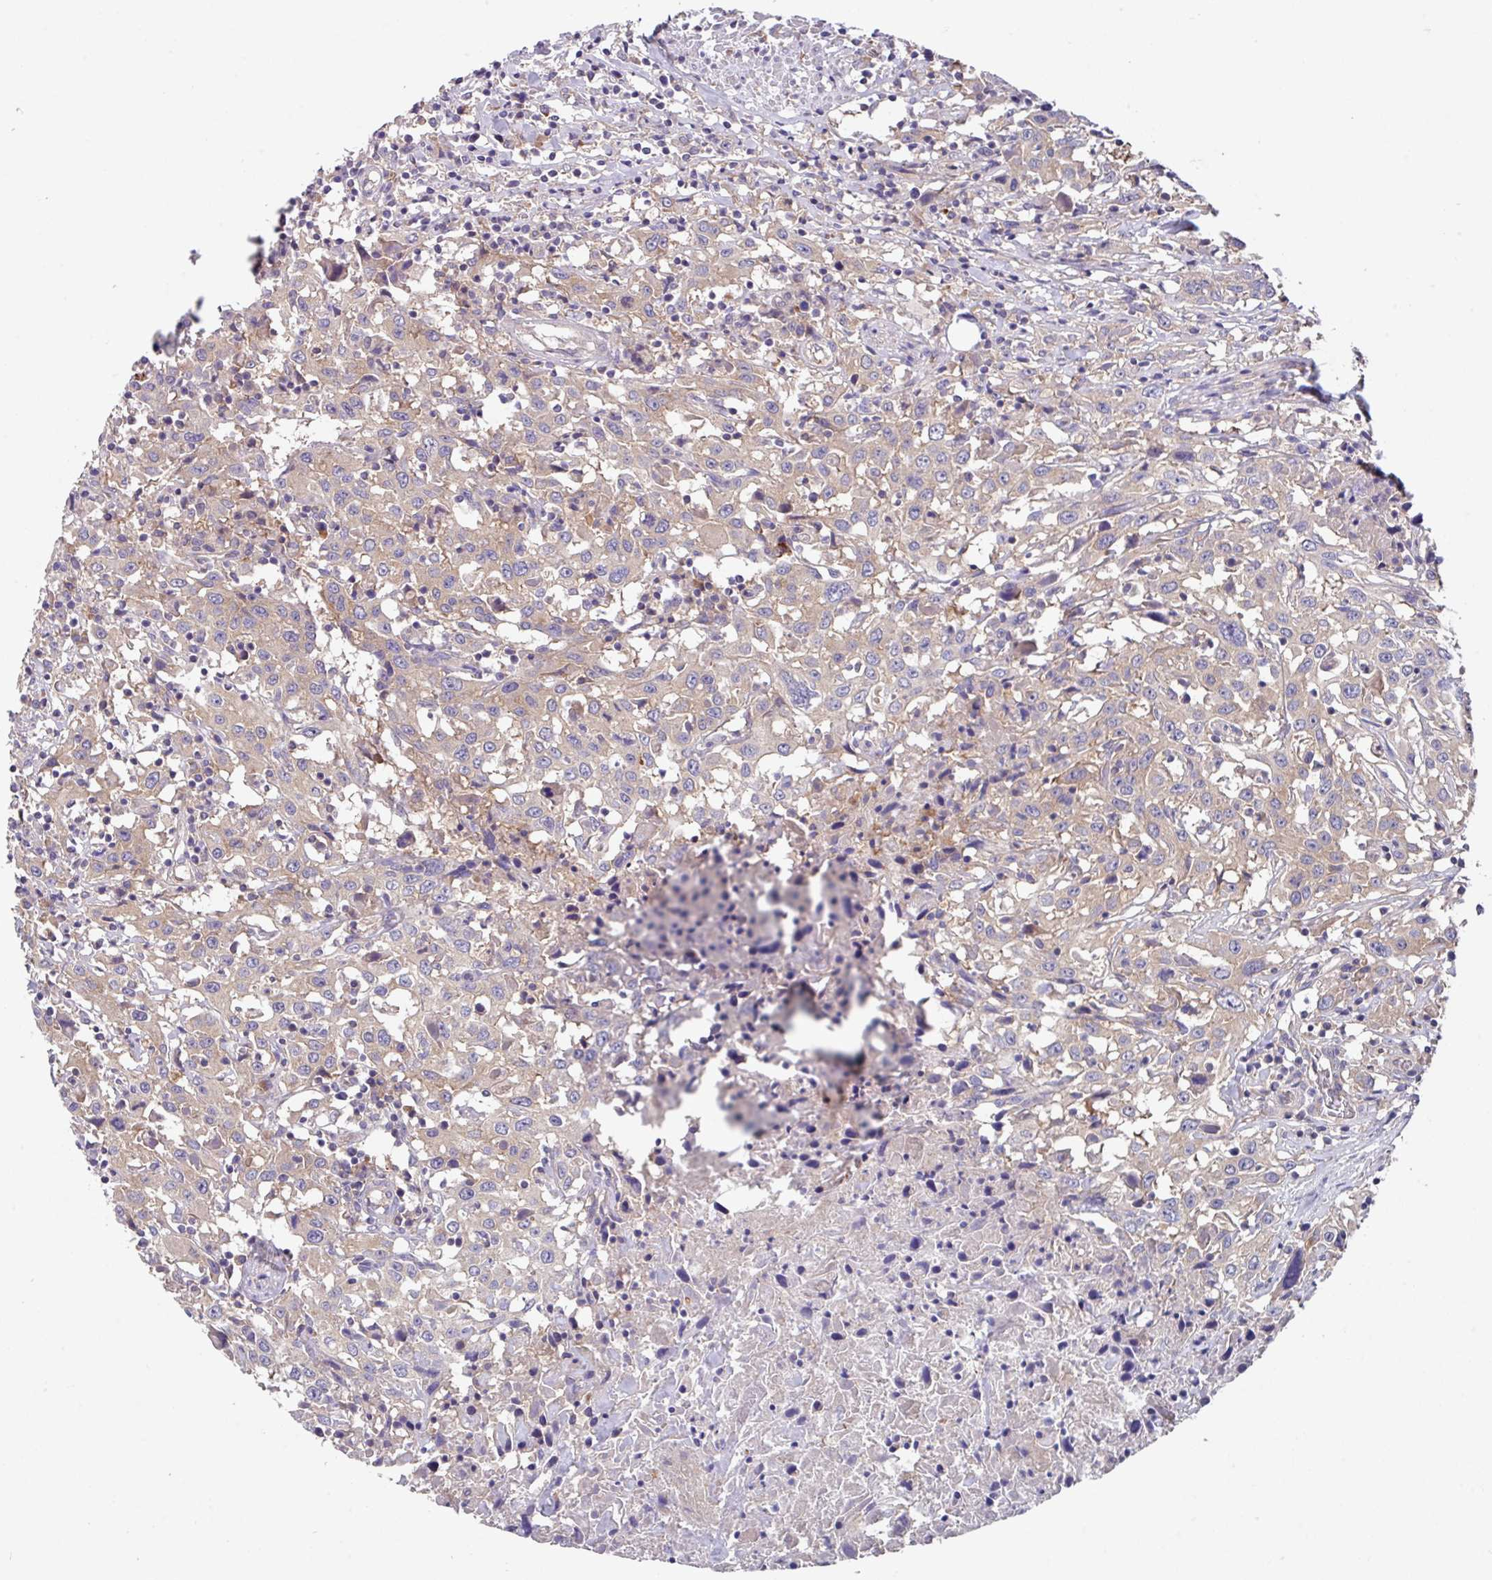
{"staining": {"intensity": "negative", "quantity": "none", "location": "none"}, "tissue": "urothelial cancer", "cell_type": "Tumor cells", "image_type": "cancer", "snomed": [{"axis": "morphology", "description": "Urothelial carcinoma, High grade"}, {"axis": "topography", "description": "Urinary bladder"}], "caption": "Protein analysis of urothelial carcinoma (high-grade) exhibits no significant staining in tumor cells.", "gene": "EIF4B", "patient": {"sex": "male", "age": 61}}